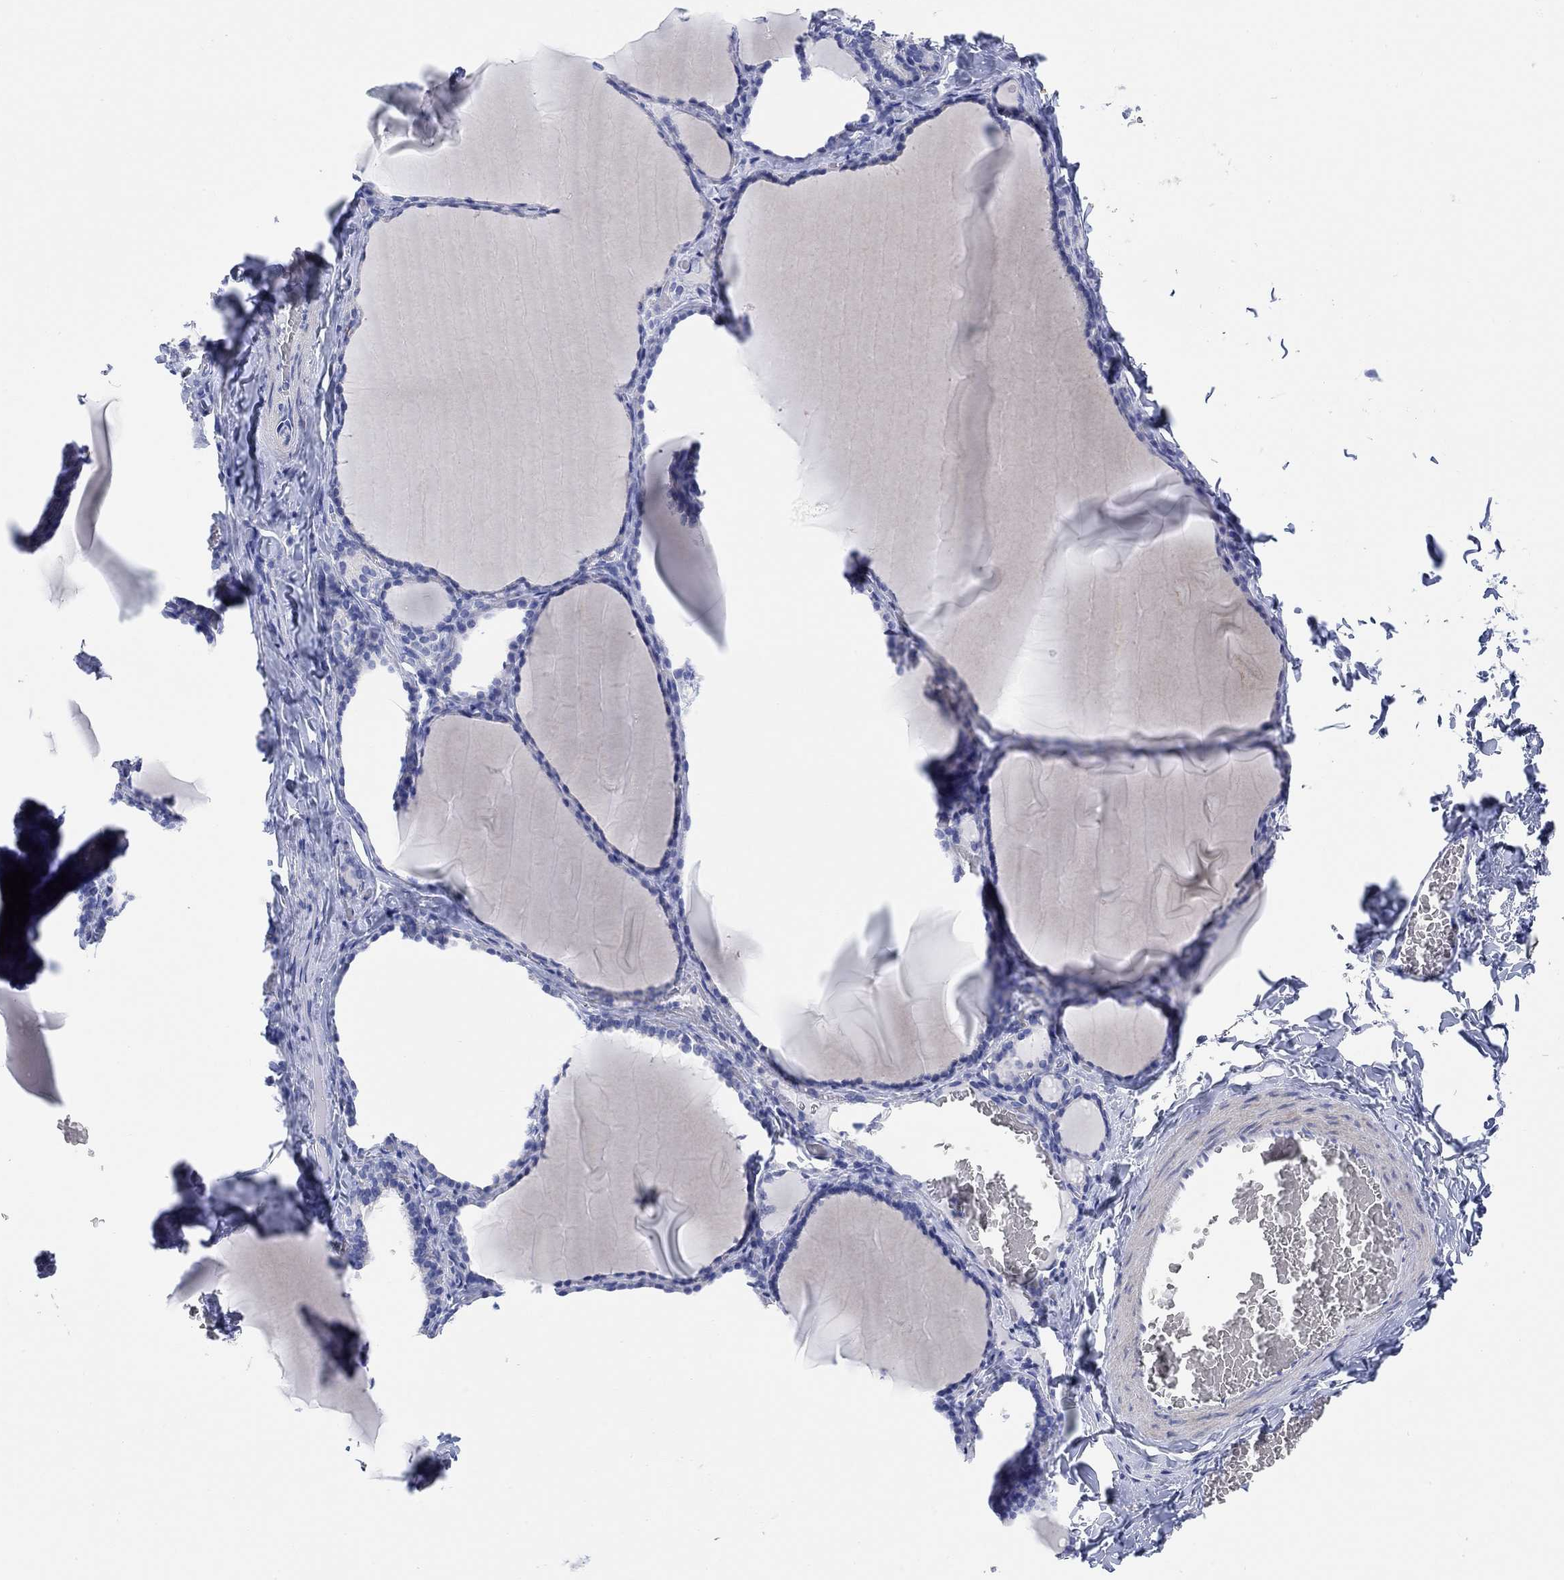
{"staining": {"intensity": "negative", "quantity": "none", "location": "none"}, "tissue": "thyroid gland", "cell_type": "Glandular cells", "image_type": "normal", "snomed": [{"axis": "morphology", "description": "Normal tissue, NOS"}, {"axis": "morphology", "description": "Hyperplasia, NOS"}, {"axis": "topography", "description": "Thyroid gland"}], "caption": "IHC photomicrograph of normal thyroid gland: thyroid gland stained with DAB (3,3'-diaminobenzidine) reveals no significant protein positivity in glandular cells.", "gene": "XIRP2", "patient": {"sex": "female", "age": 27}}